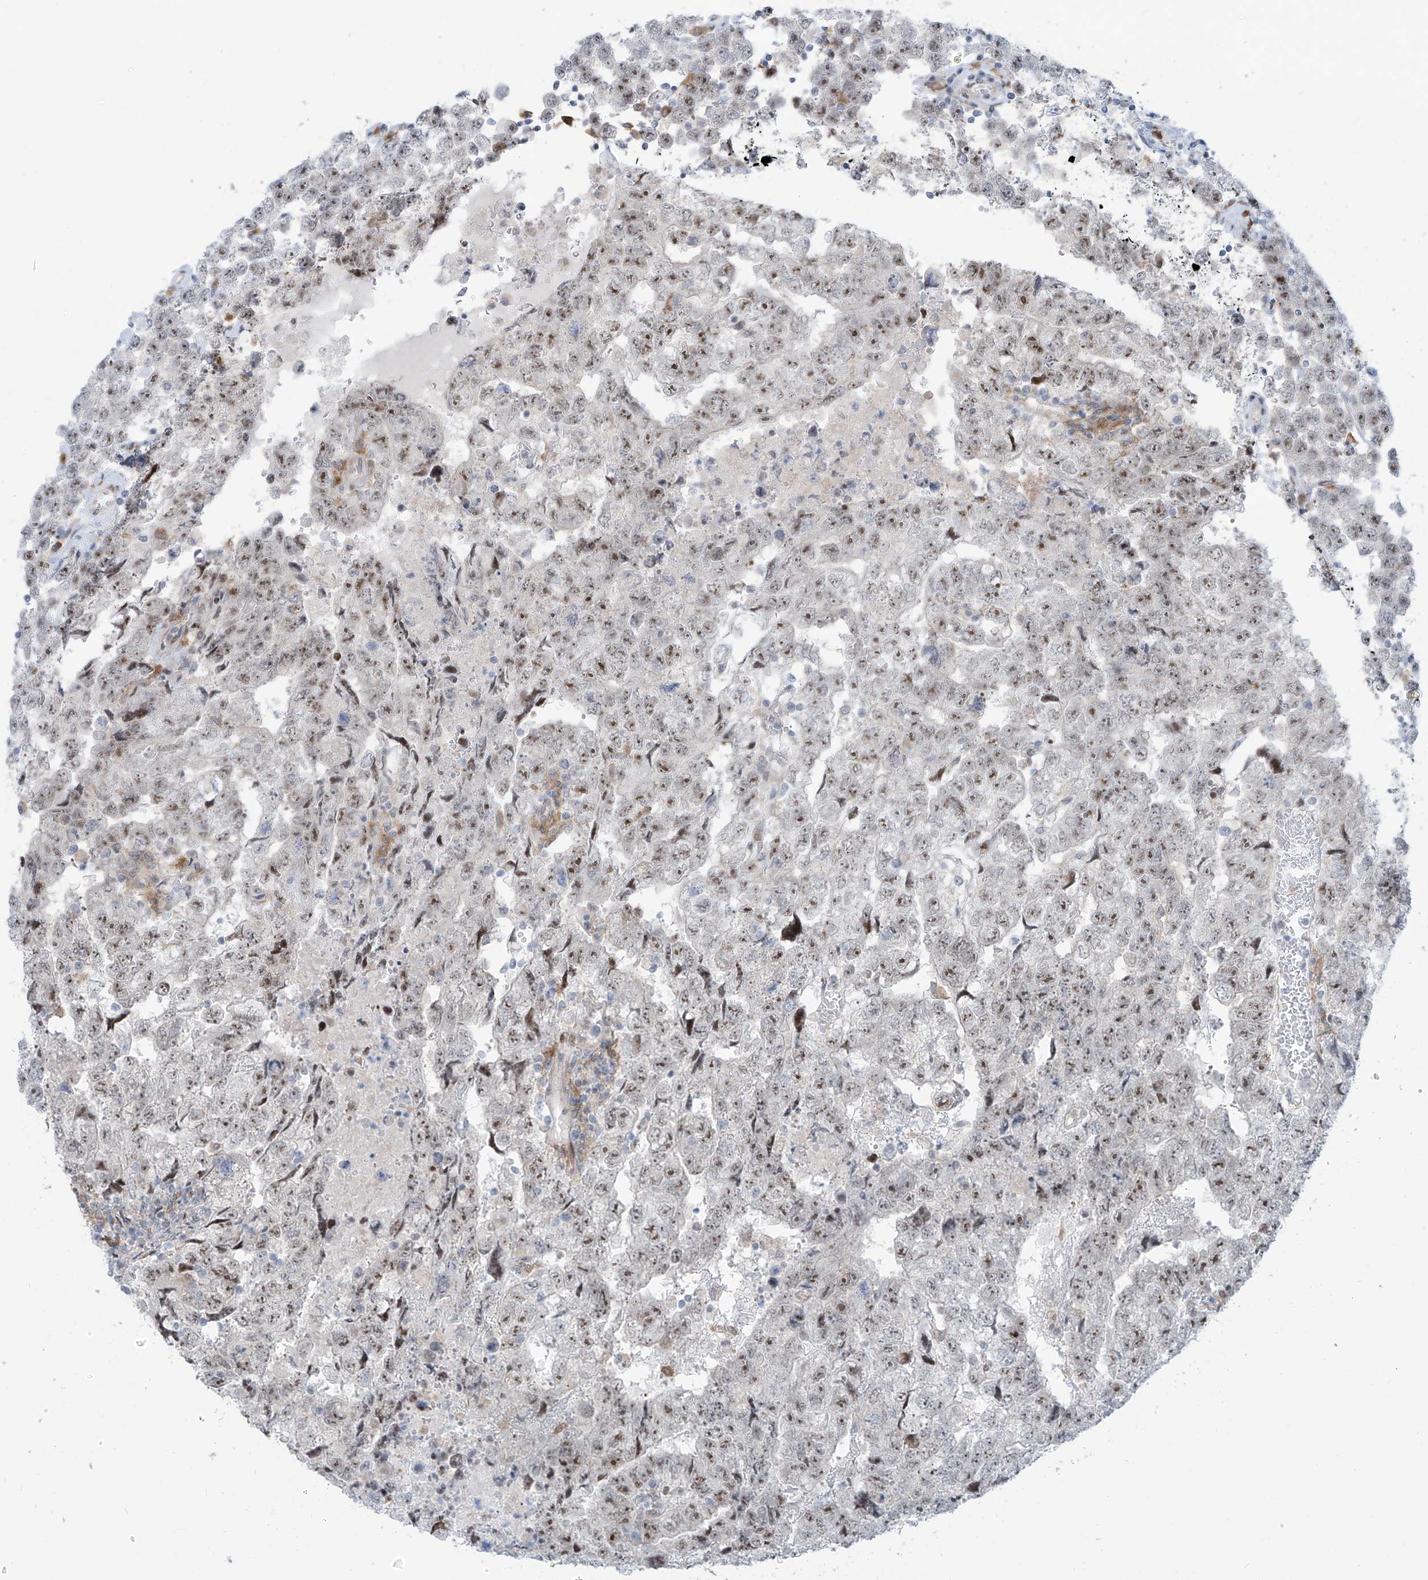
{"staining": {"intensity": "weak", "quantity": ">75%", "location": "nuclear"}, "tissue": "testis cancer", "cell_type": "Tumor cells", "image_type": "cancer", "snomed": [{"axis": "morphology", "description": "Carcinoma, Embryonal, NOS"}, {"axis": "topography", "description": "Testis"}], "caption": "The photomicrograph reveals staining of testis cancer (embryonal carcinoma), revealing weak nuclear protein expression (brown color) within tumor cells.", "gene": "LIN9", "patient": {"sex": "male", "age": 36}}